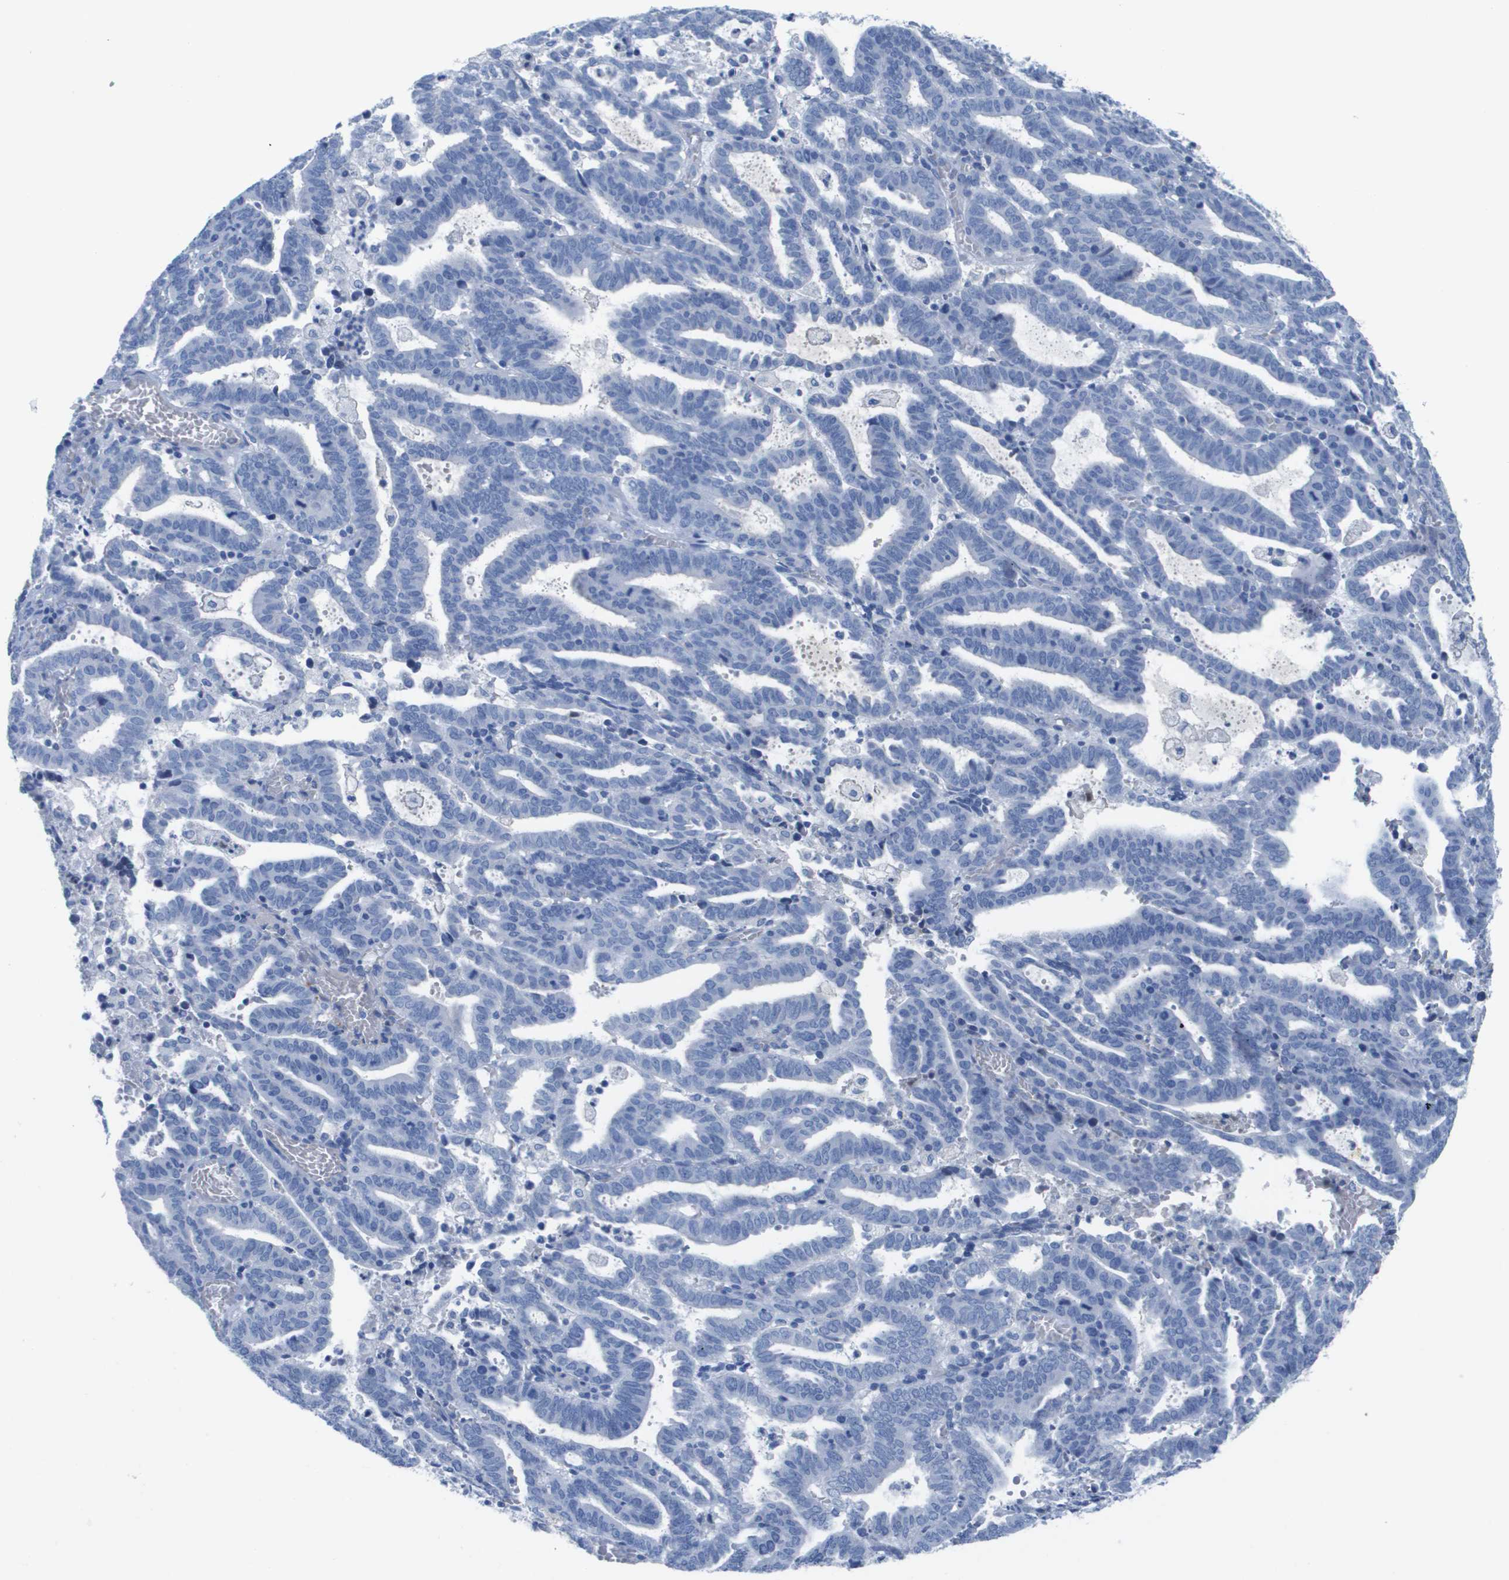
{"staining": {"intensity": "negative", "quantity": "none", "location": "none"}, "tissue": "endometrial cancer", "cell_type": "Tumor cells", "image_type": "cancer", "snomed": [{"axis": "morphology", "description": "Adenocarcinoma, NOS"}, {"axis": "topography", "description": "Uterus"}], "caption": "Tumor cells show no significant positivity in endometrial cancer.", "gene": "APOA1", "patient": {"sex": "female", "age": 83}}